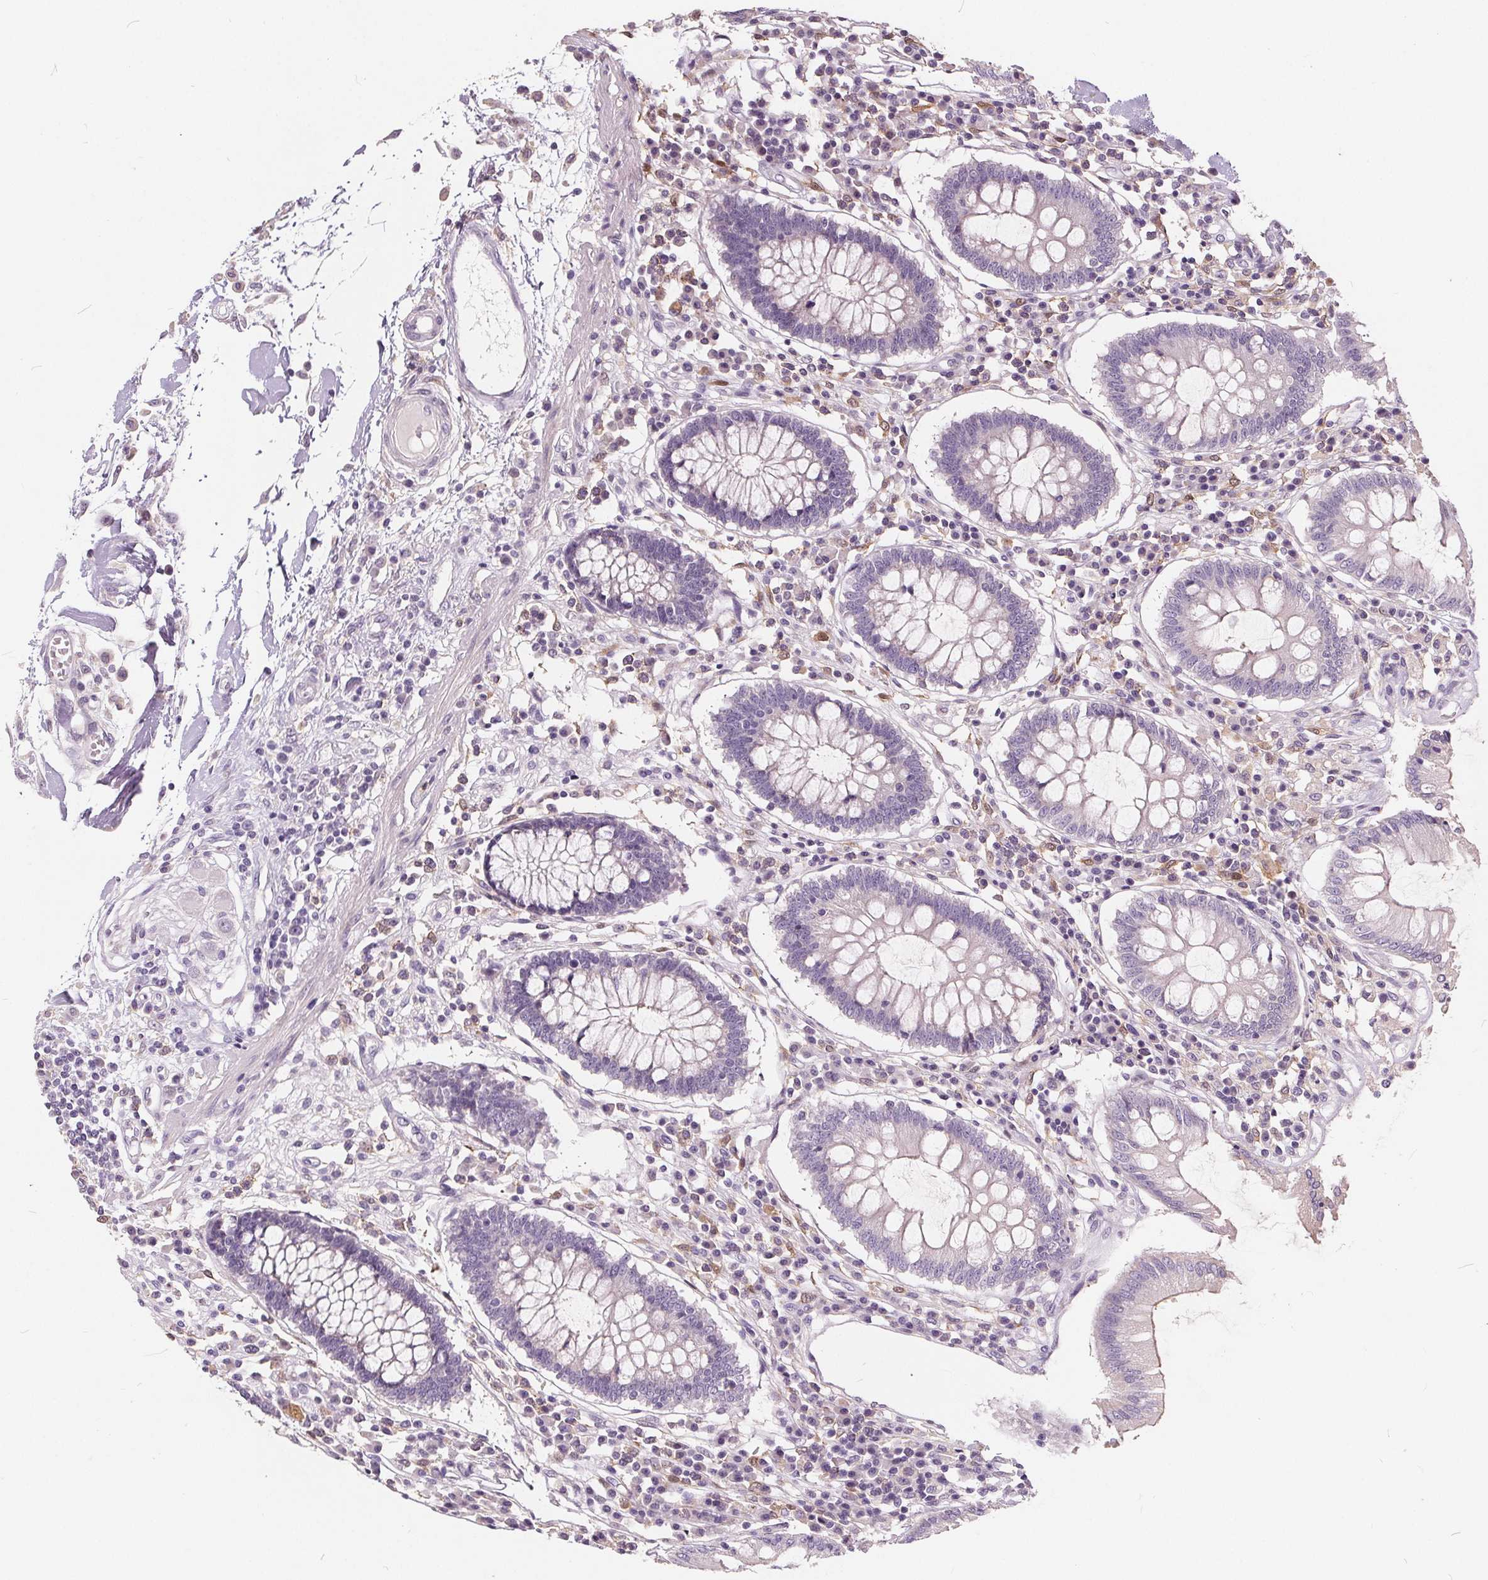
{"staining": {"intensity": "negative", "quantity": "none", "location": "none"}, "tissue": "colon", "cell_type": "Endothelial cells", "image_type": "normal", "snomed": [{"axis": "morphology", "description": "Normal tissue, NOS"}, {"axis": "morphology", "description": "Adenocarcinoma, NOS"}, {"axis": "topography", "description": "Colon"}], "caption": "DAB immunohistochemical staining of unremarkable colon displays no significant expression in endothelial cells. The staining is performed using DAB (3,3'-diaminobenzidine) brown chromogen with nuclei counter-stained in using hematoxylin.", "gene": "HAAO", "patient": {"sex": "male", "age": 83}}